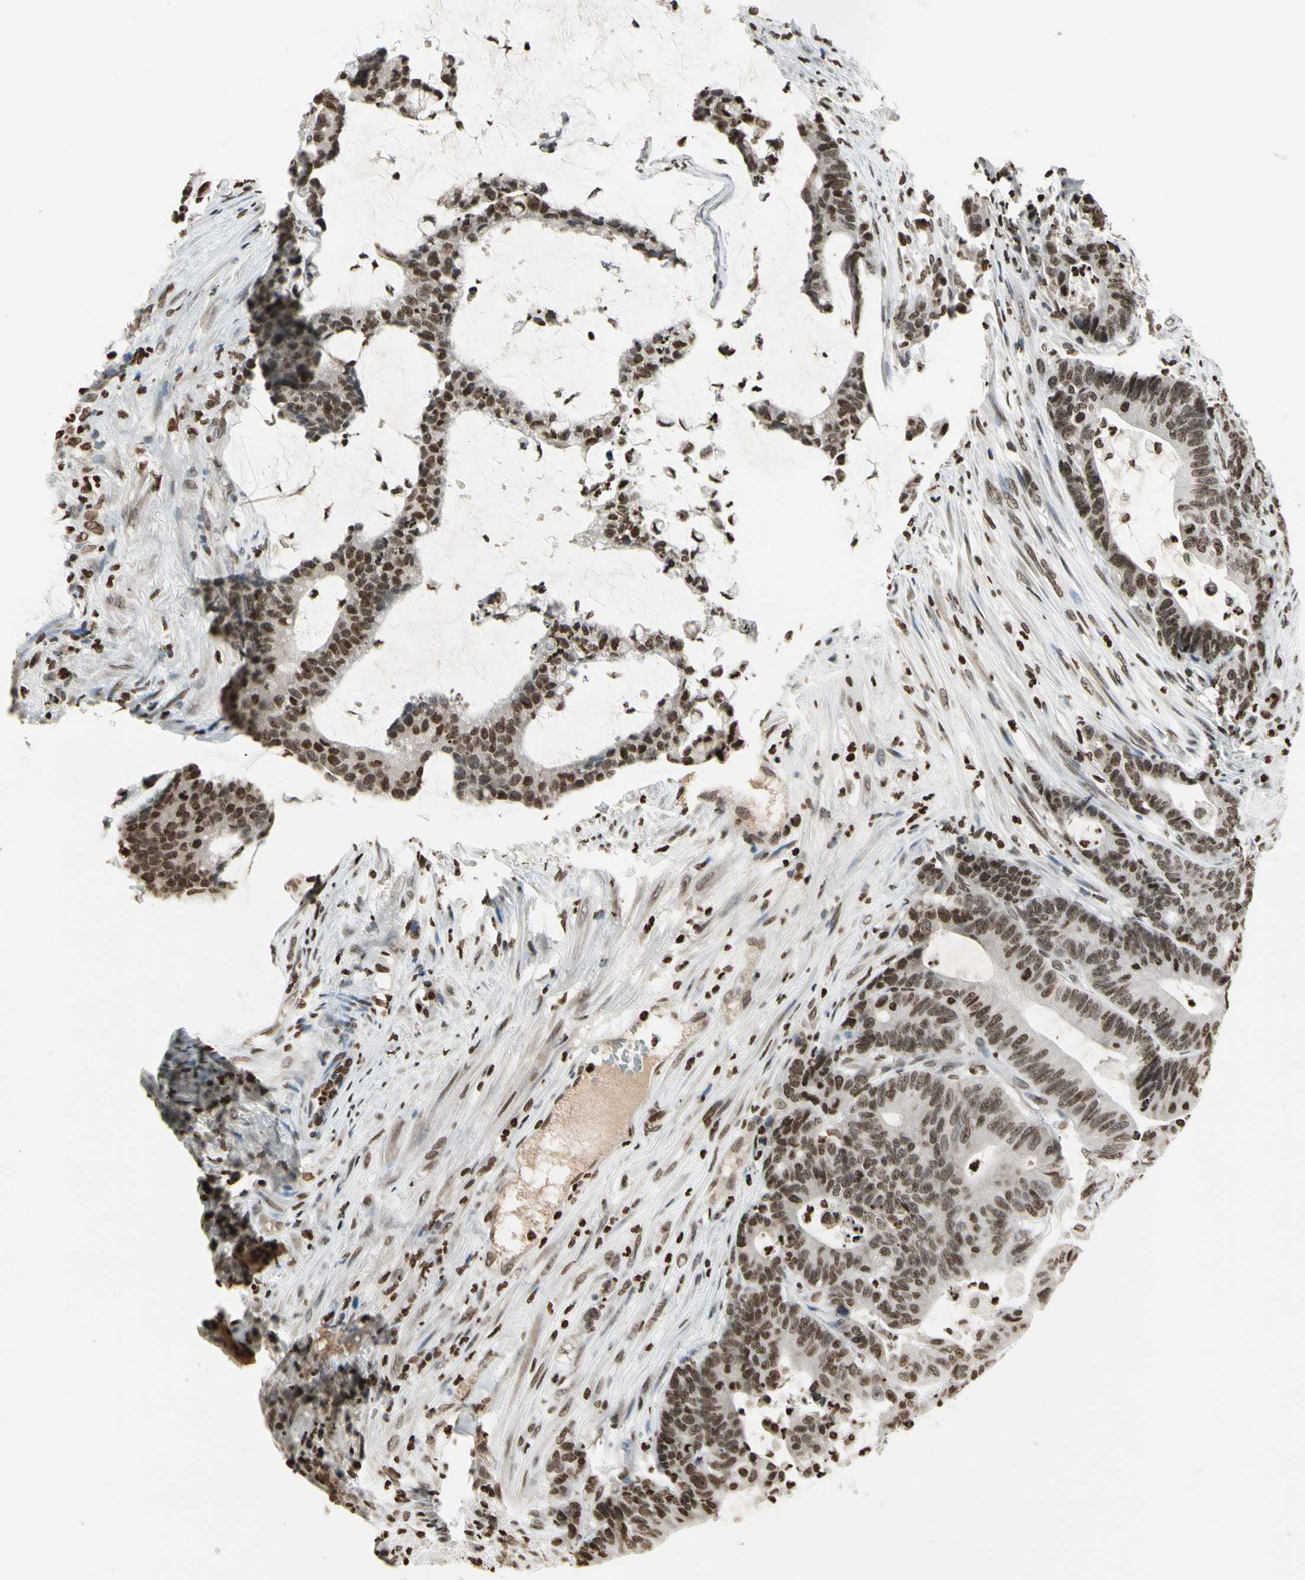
{"staining": {"intensity": "moderate", "quantity": ">75%", "location": "nuclear"}, "tissue": "colorectal cancer", "cell_type": "Tumor cells", "image_type": "cancer", "snomed": [{"axis": "morphology", "description": "Adenocarcinoma, NOS"}, {"axis": "topography", "description": "Colon"}], "caption": "Moderate nuclear staining for a protein is present in approximately >75% of tumor cells of colorectal cancer using IHC.", "gene": "RORA", "patient": {"sex": "female", "age": 84}}